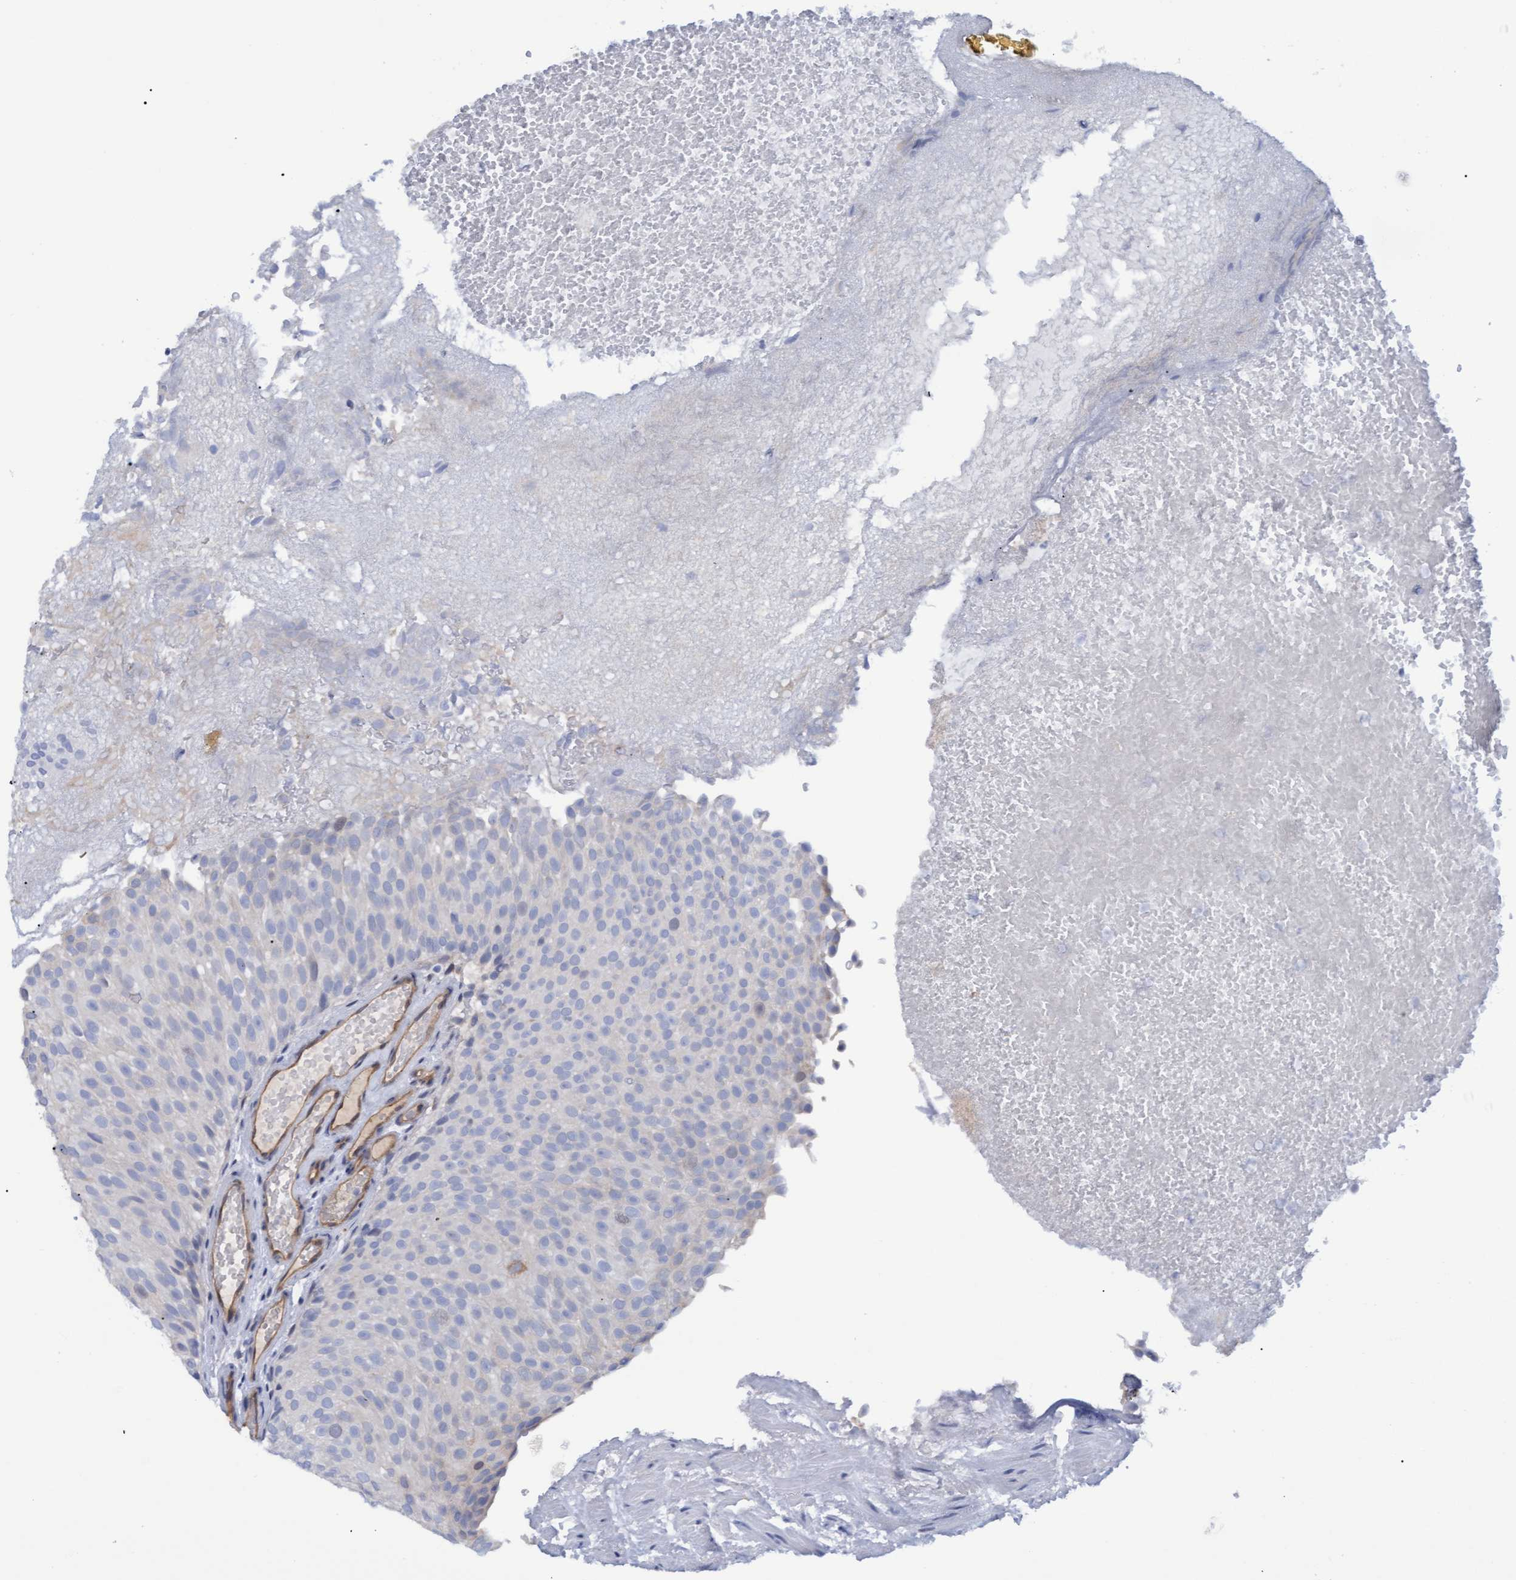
{"staining": {"intensity": "negative", "quantity": "none", "location": "none"}, "tissue": "urothelial cancer", "cell_type": "Tumor cells", "image_type": "cancer", "snomed": [{"axis": "morphology", "description": "Urothelial carcinoma, Low grade"}, {"axis": "topography", "description": "Urinary bladder"}], "caption": "Histopathology image shows no protein expression in tumor cells of urothelial cancer tissue.", "gene": "STXBP1", "patient": {"sex": "male", "age": 78}}